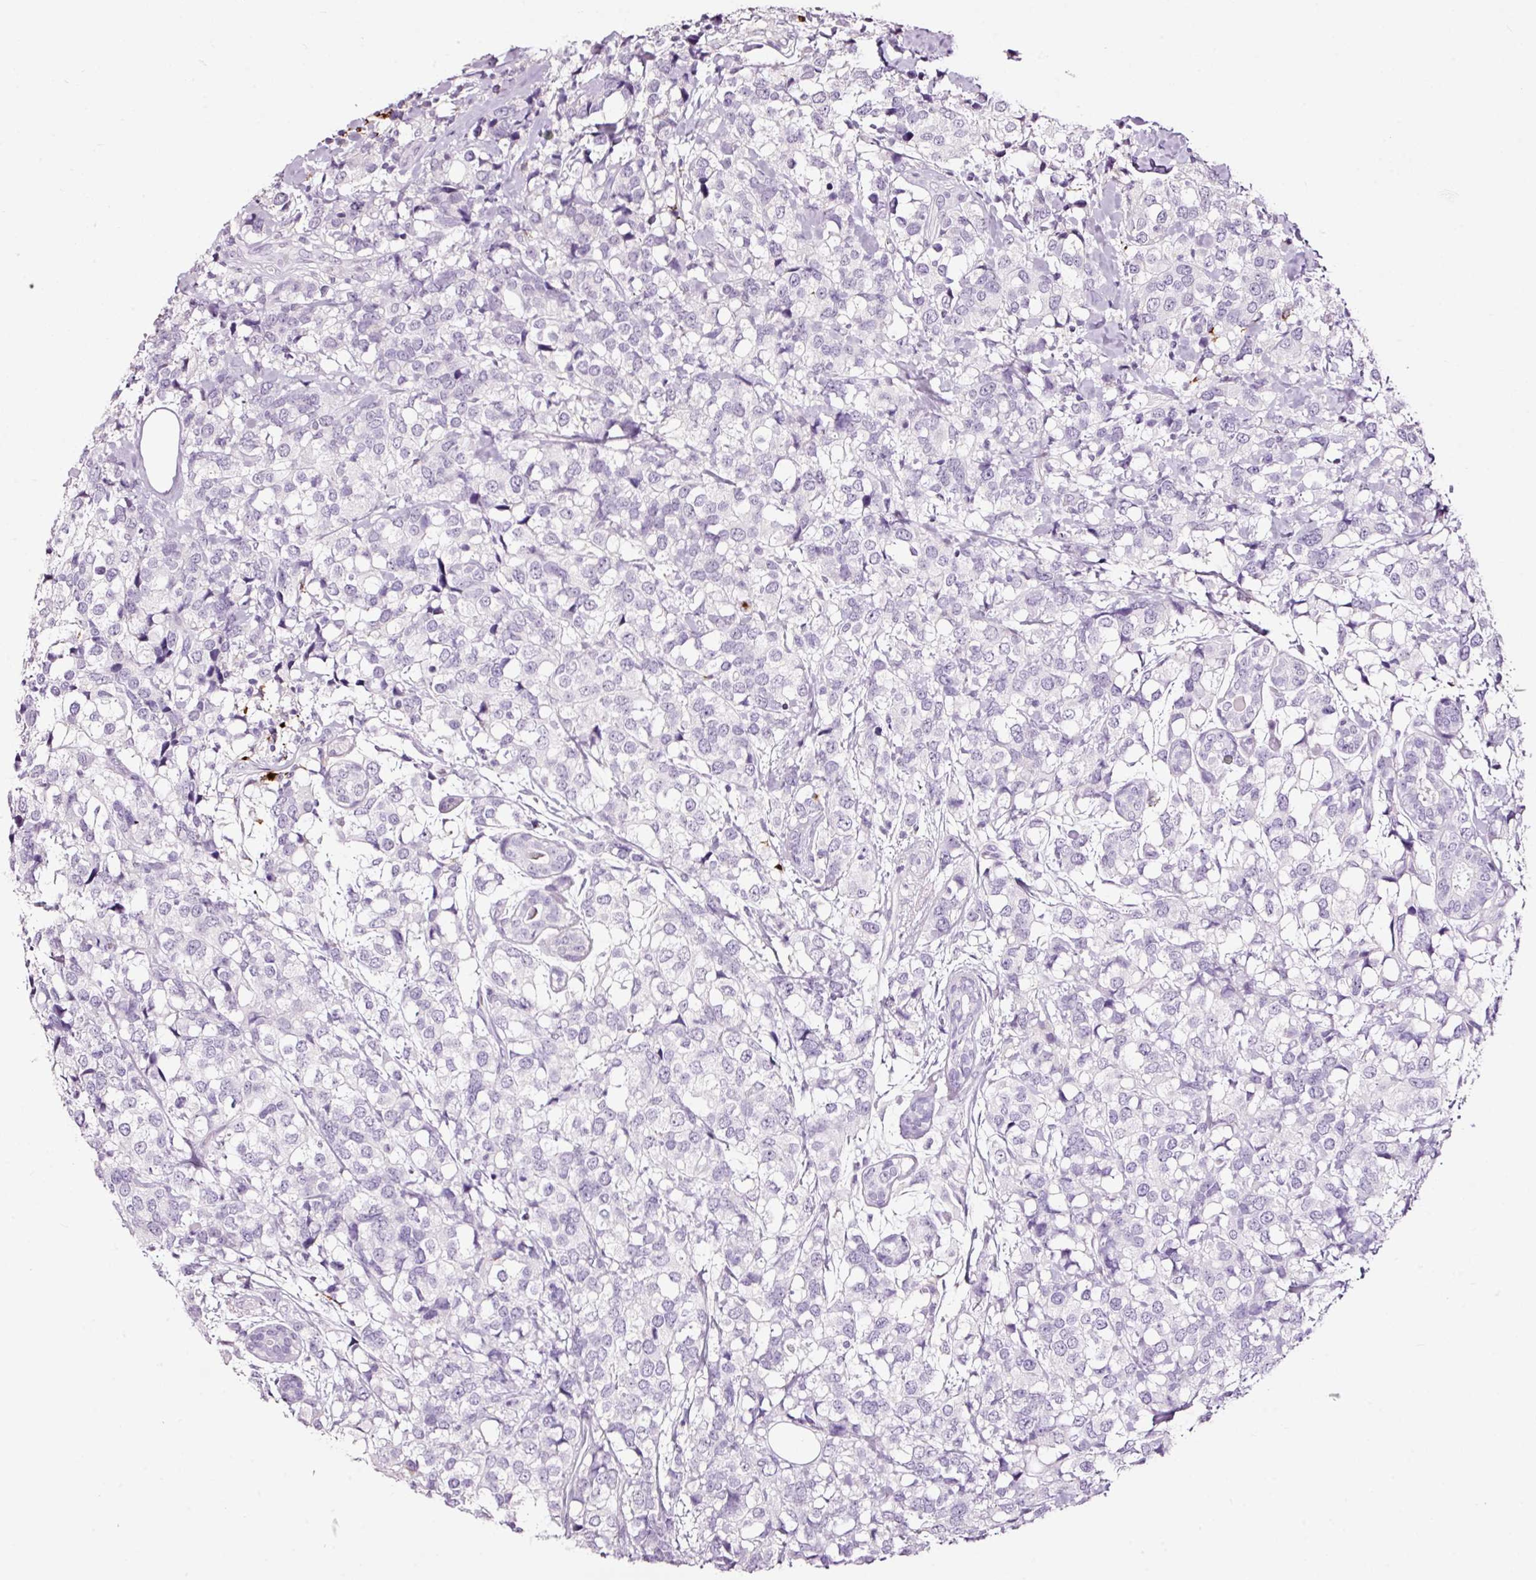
{"staining": {"intensity": "negative", "quantity": "none", "location": "none"}, "tissue": "breast cancer", "cell_type": "Tumor cells", "image_type": "cancer", "snomed": [{"axis": "morphology", "description": "Lobular carcinoma"}, {"axis": "topography", "description": "Breast"}], "caption": "Immunohistochemistry (IHC) of human breast cancer reveals no staining in tumor cells.", "gene": "LAMP3", "patient": {"sex": "female", "age": 59}}